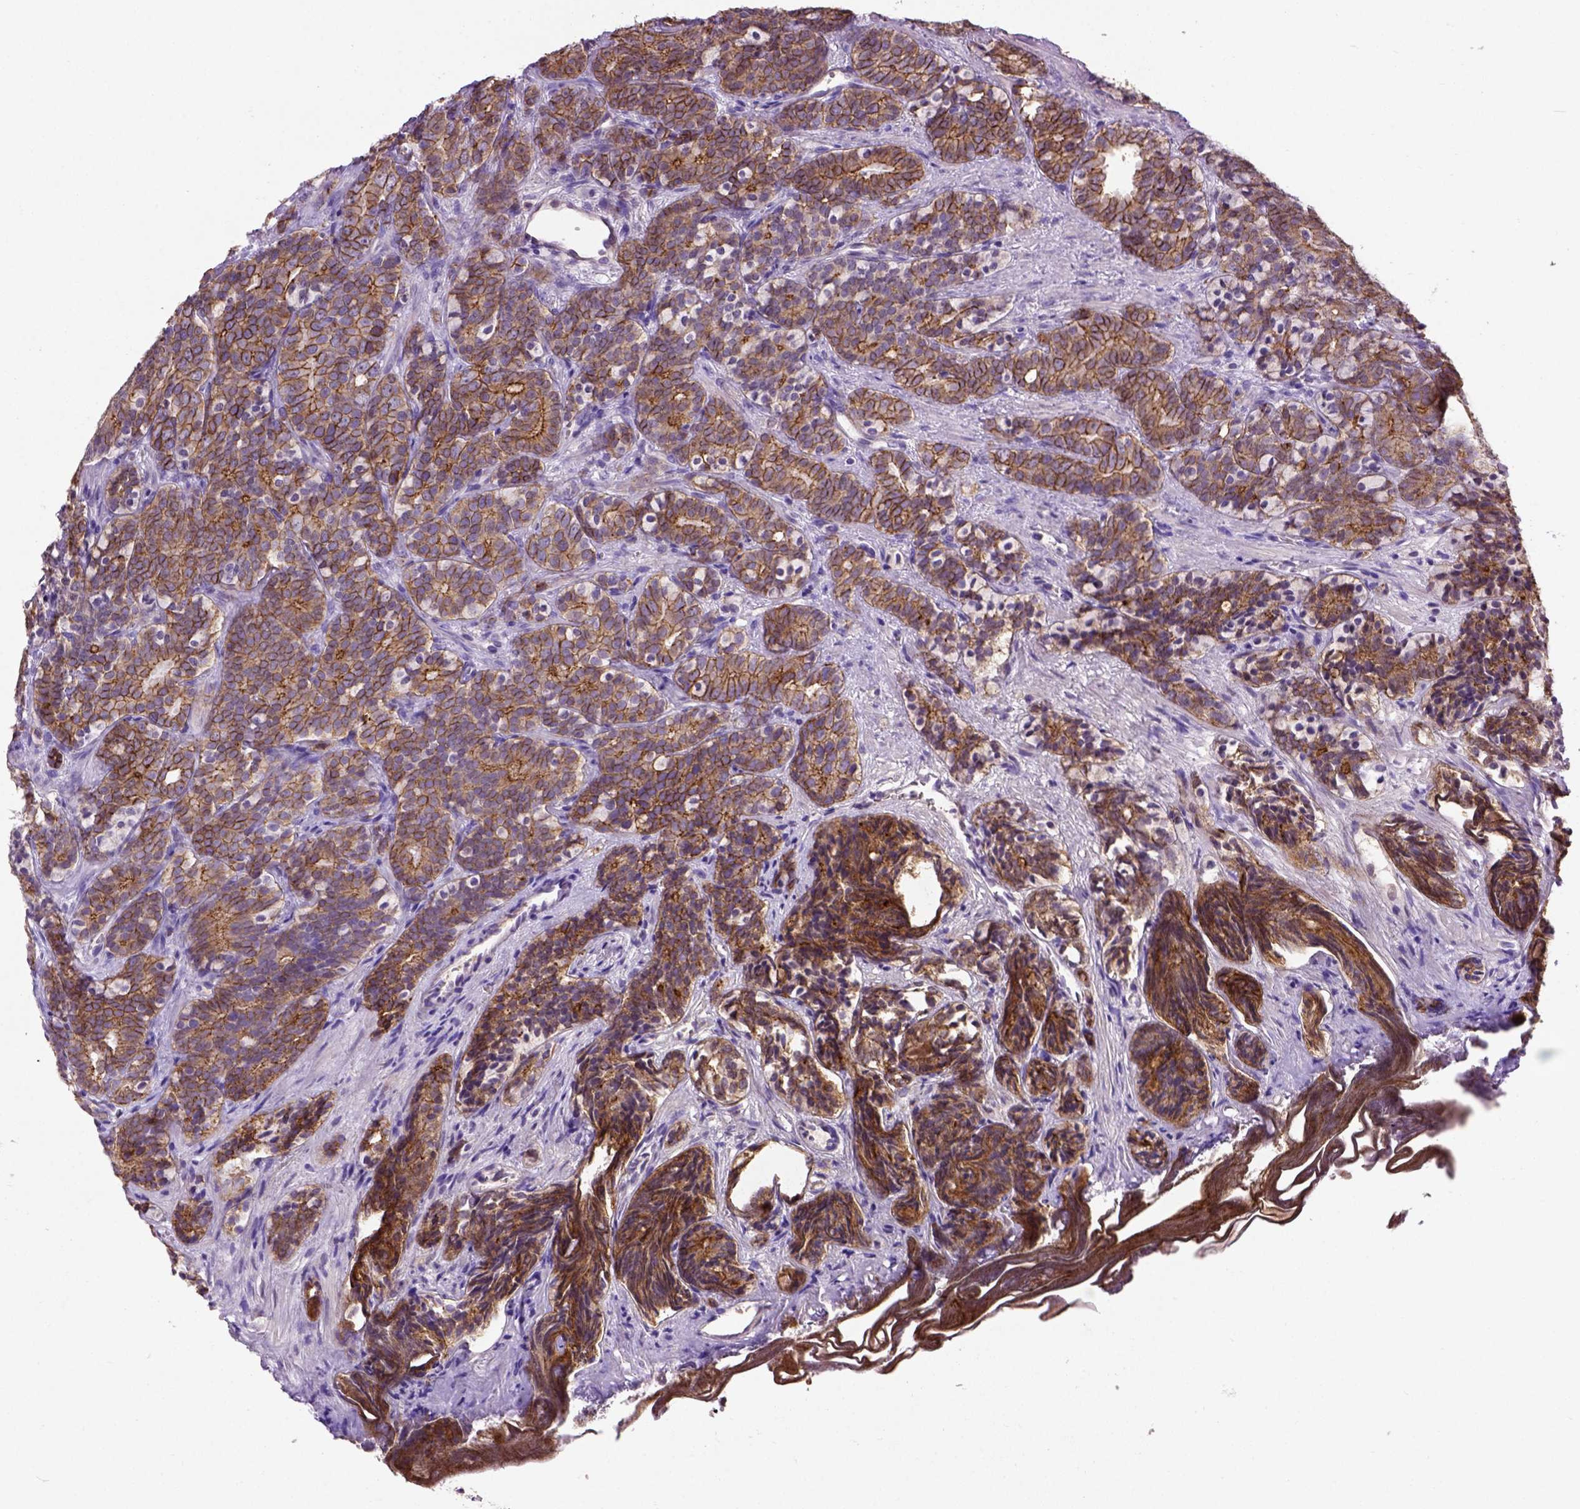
{"staining": {"intensity": "strong", "quantity": ">75%", "location": "cytoplasmic/membranous"}, "tissue": "prostate cancer", "cell_type": "Tumor cells", "image_type": "cancer", "snomed": [{"axis": "morphology", "description": "Adenocarcinoma, High grade"}, {"axis": "topography", "description": "Prostate"}], "caption": "Adenocarcinoma (high-grade) (prostate) stained for a protein exhibits strong cytoplasmic/membranous positivity in tumor cells.", "gene": "CDH1", "patient": {"sex": "male", "age": 84}}